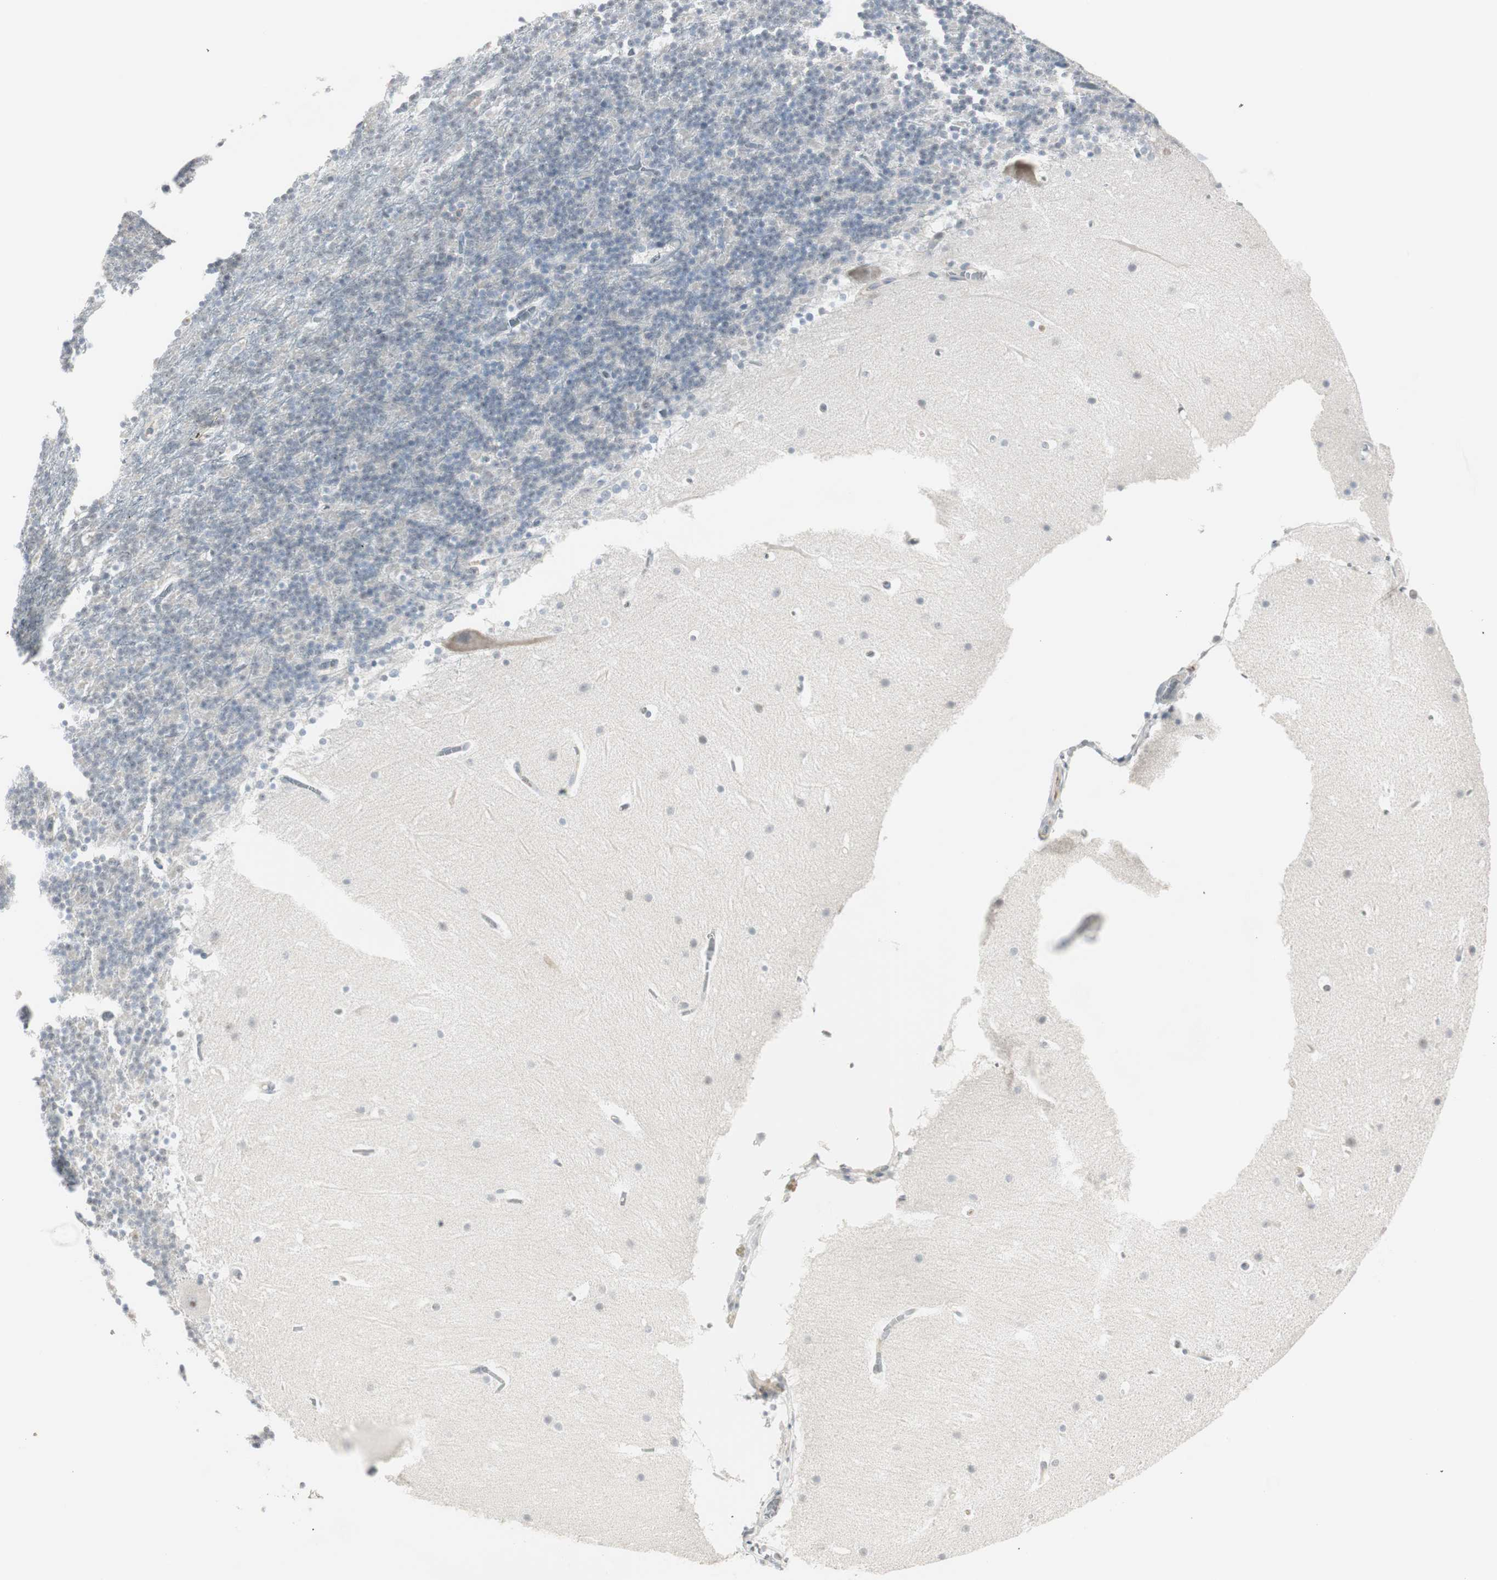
{"staining": {"intensity": "negative", "quantity": "none", "location": "none"}, "tissue": "cerebellum", "cell_type": "Cells in granular layer", "image_type": "normal", "snomed": [{"axis": "morphology", "description": "Normal tissue, NOS"}, {"axis": "topography", "description": "Cerebellum"}], "caption": "Immunohistochemistry (IHC) of benign cerebellum demonstrates no staining in cells in granular layer.", "gene": "MAP4K4", "patient": {"sex": "male", "age": 45}}